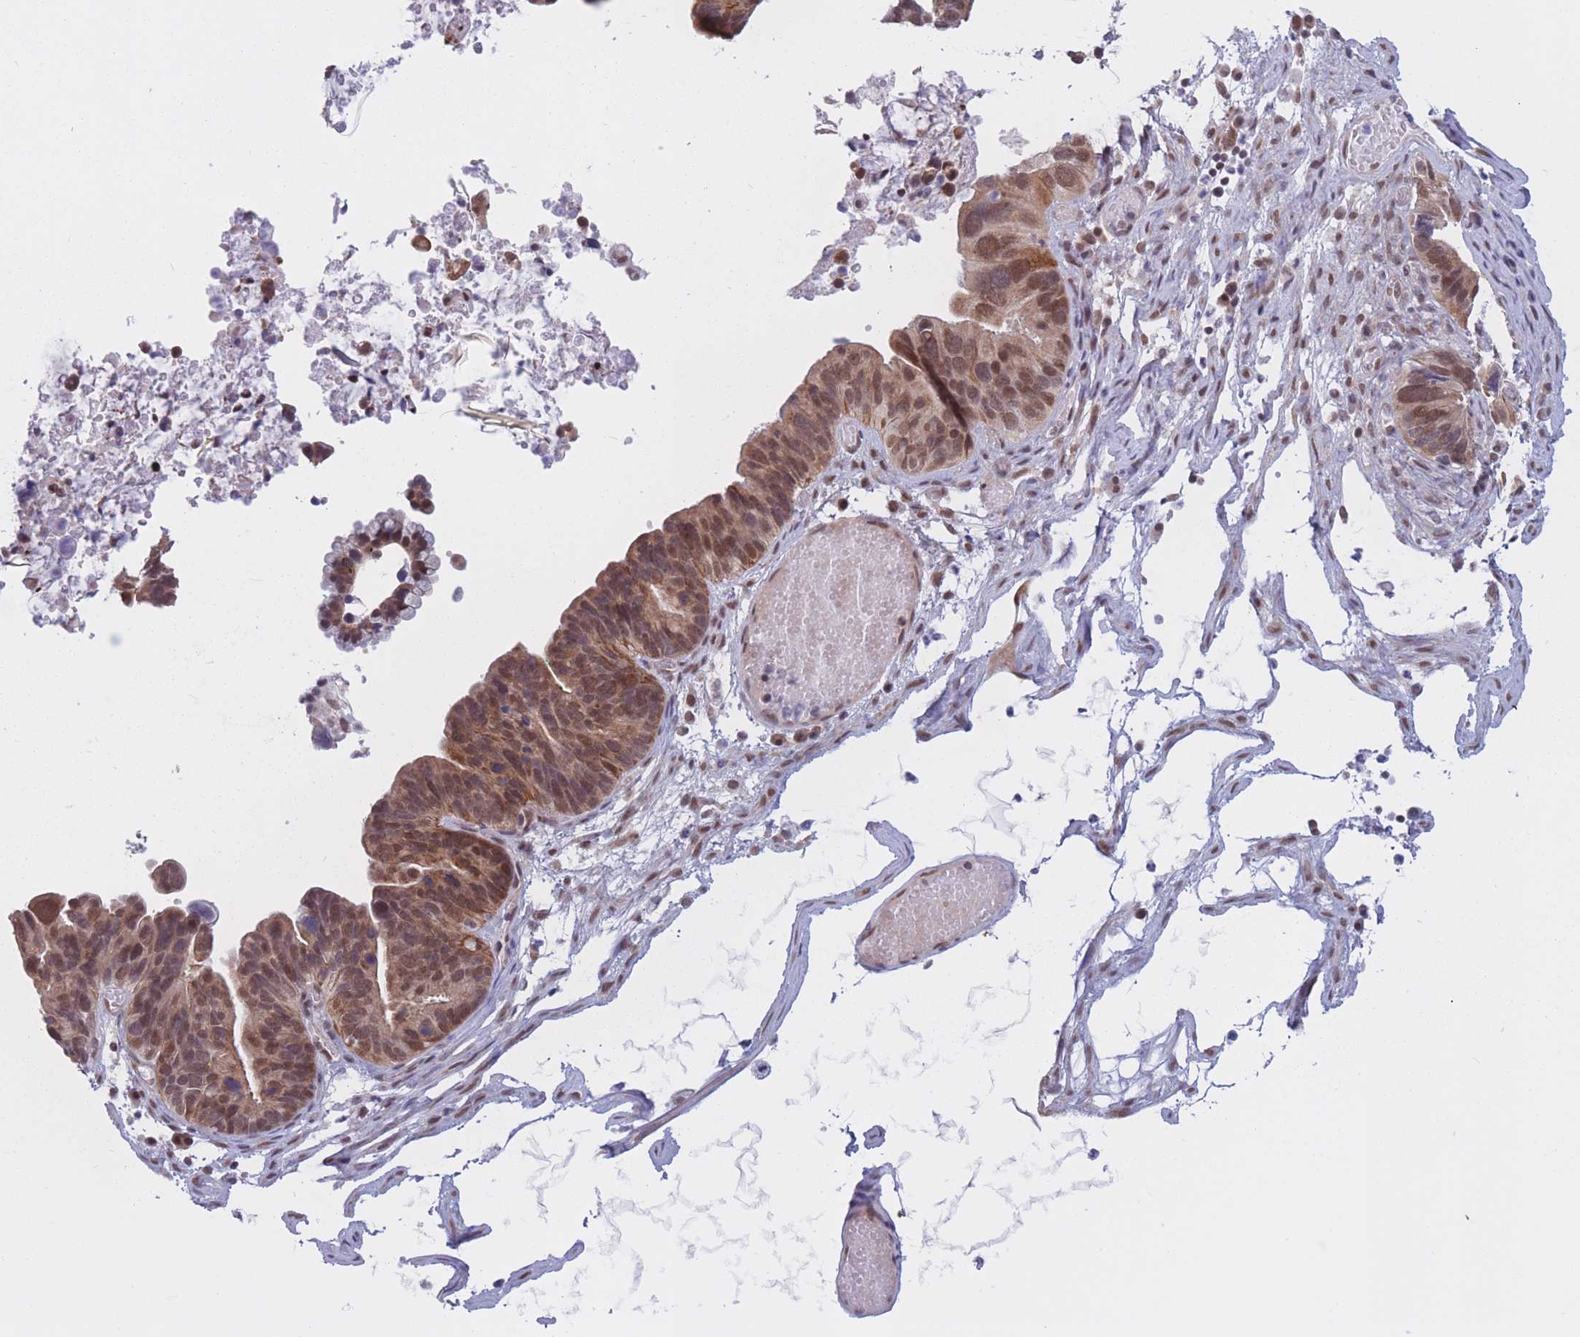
{"staining": {"intensity": "moderate", "quantity": ">75%", "location": "cytoplasmic/membranous,nuclear"}, "tissue": "ovarian cancer", "cell_type": "Tumor cells", "image_type": "cancer", "snomed": [{"axis": "morphology", "description": "Cystadenocarcinoma, serous, NOS"}, {"axis": "topography", "description": "Ovary"}], "caption": "This image exhibits IHC staining of ovarian serous cystadenocarcinoma, with medium moderate cytoplasmic/membranous and nuclear positivity in approximately >75% of tumor cells.", "gene": "BCL9L", "patient": {"sex": "female", "age": 56}}